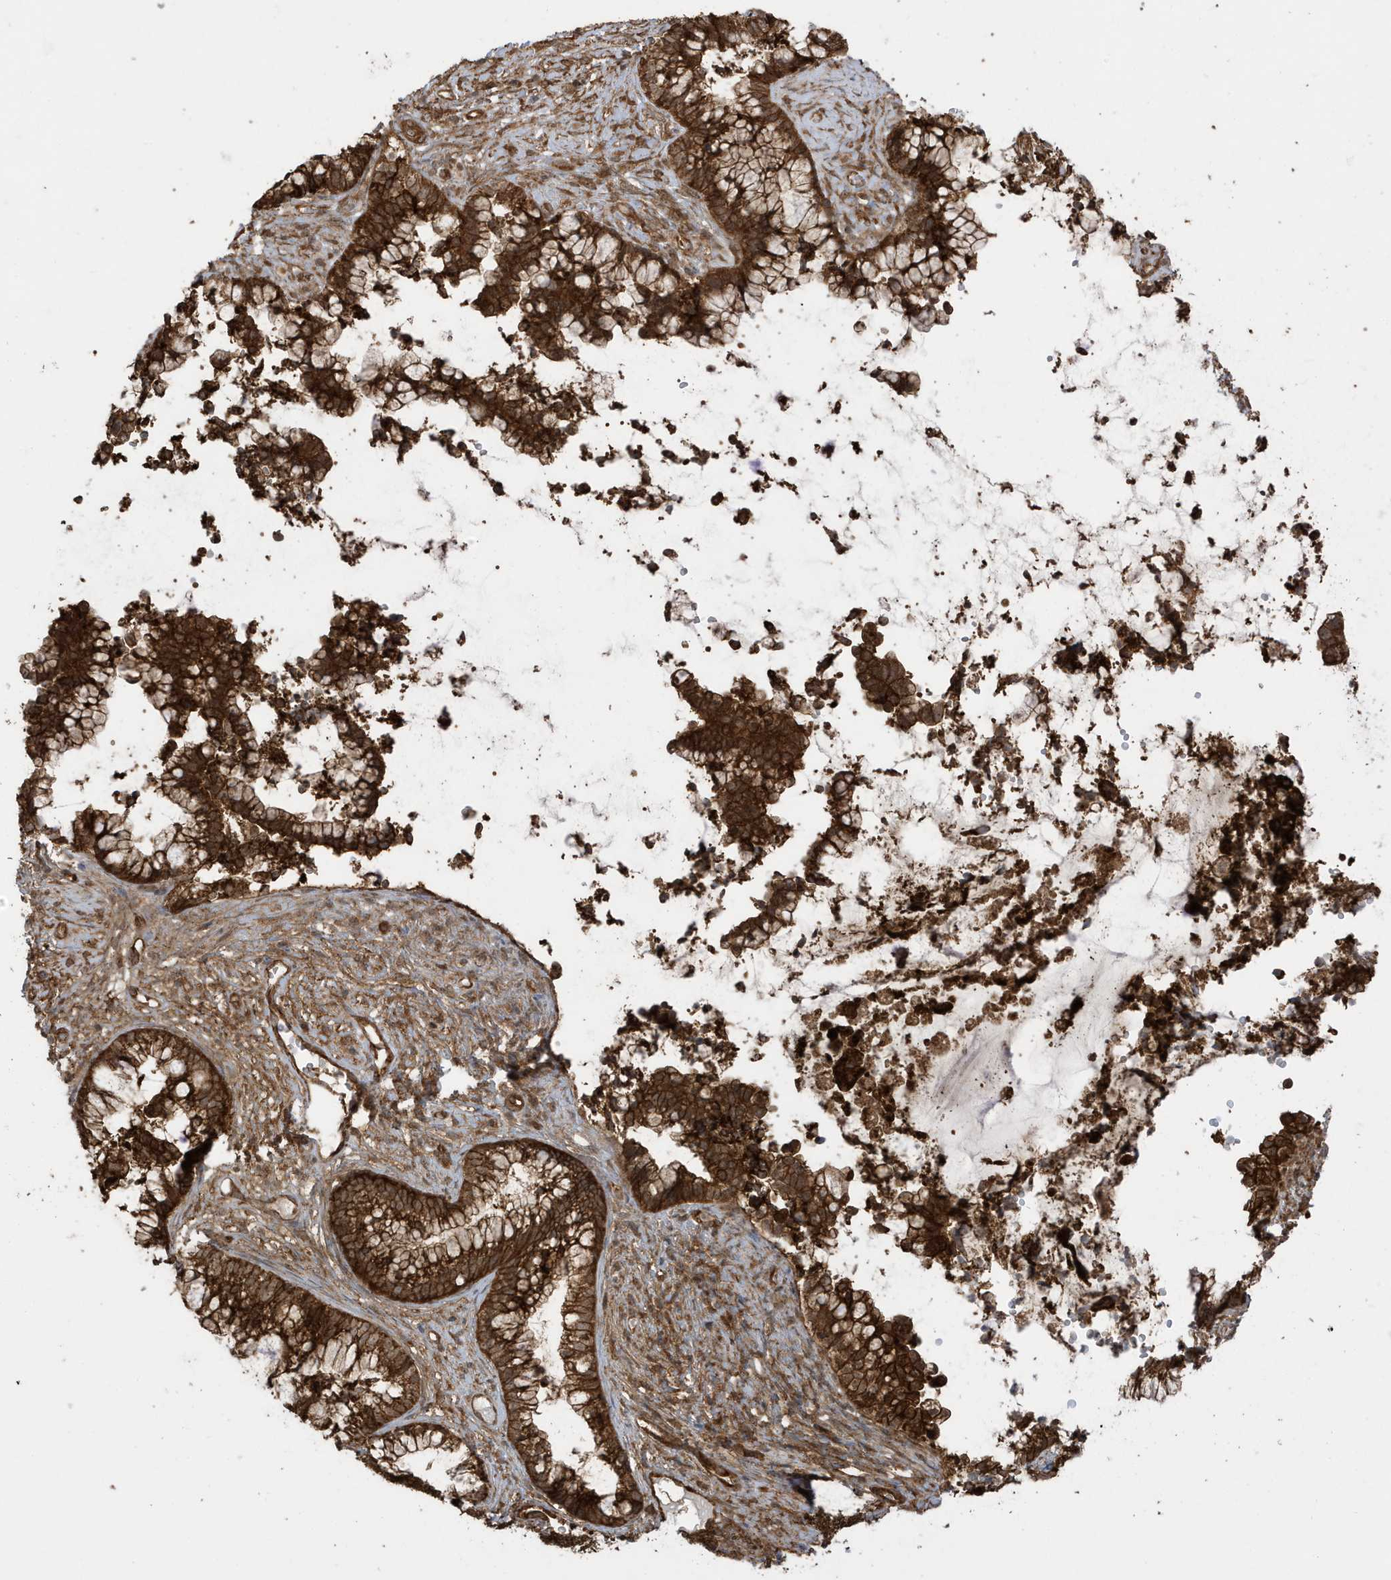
{"staining": {"intensity": "strong", "quantity": ">75%", "location": "cytoplasmic/membranous"}, "tissue": "cervical cancer", "cell_type": "Tumor cells", "image_type": "cancer", "snomed": [{"axis": "morphology", "description": "Adenocarcinoma, NOS"}, {"axis": "topography", "description": "Cervix"}], "caption": "Strong cytoplasmic/membranous staining for a protein is present in approximately >75% of tumor cells of cervical adenocarcinoma using immunohistochemistry.", "gene": "CDC42EP3", "patient": {"sex": "female", "age": 44}}